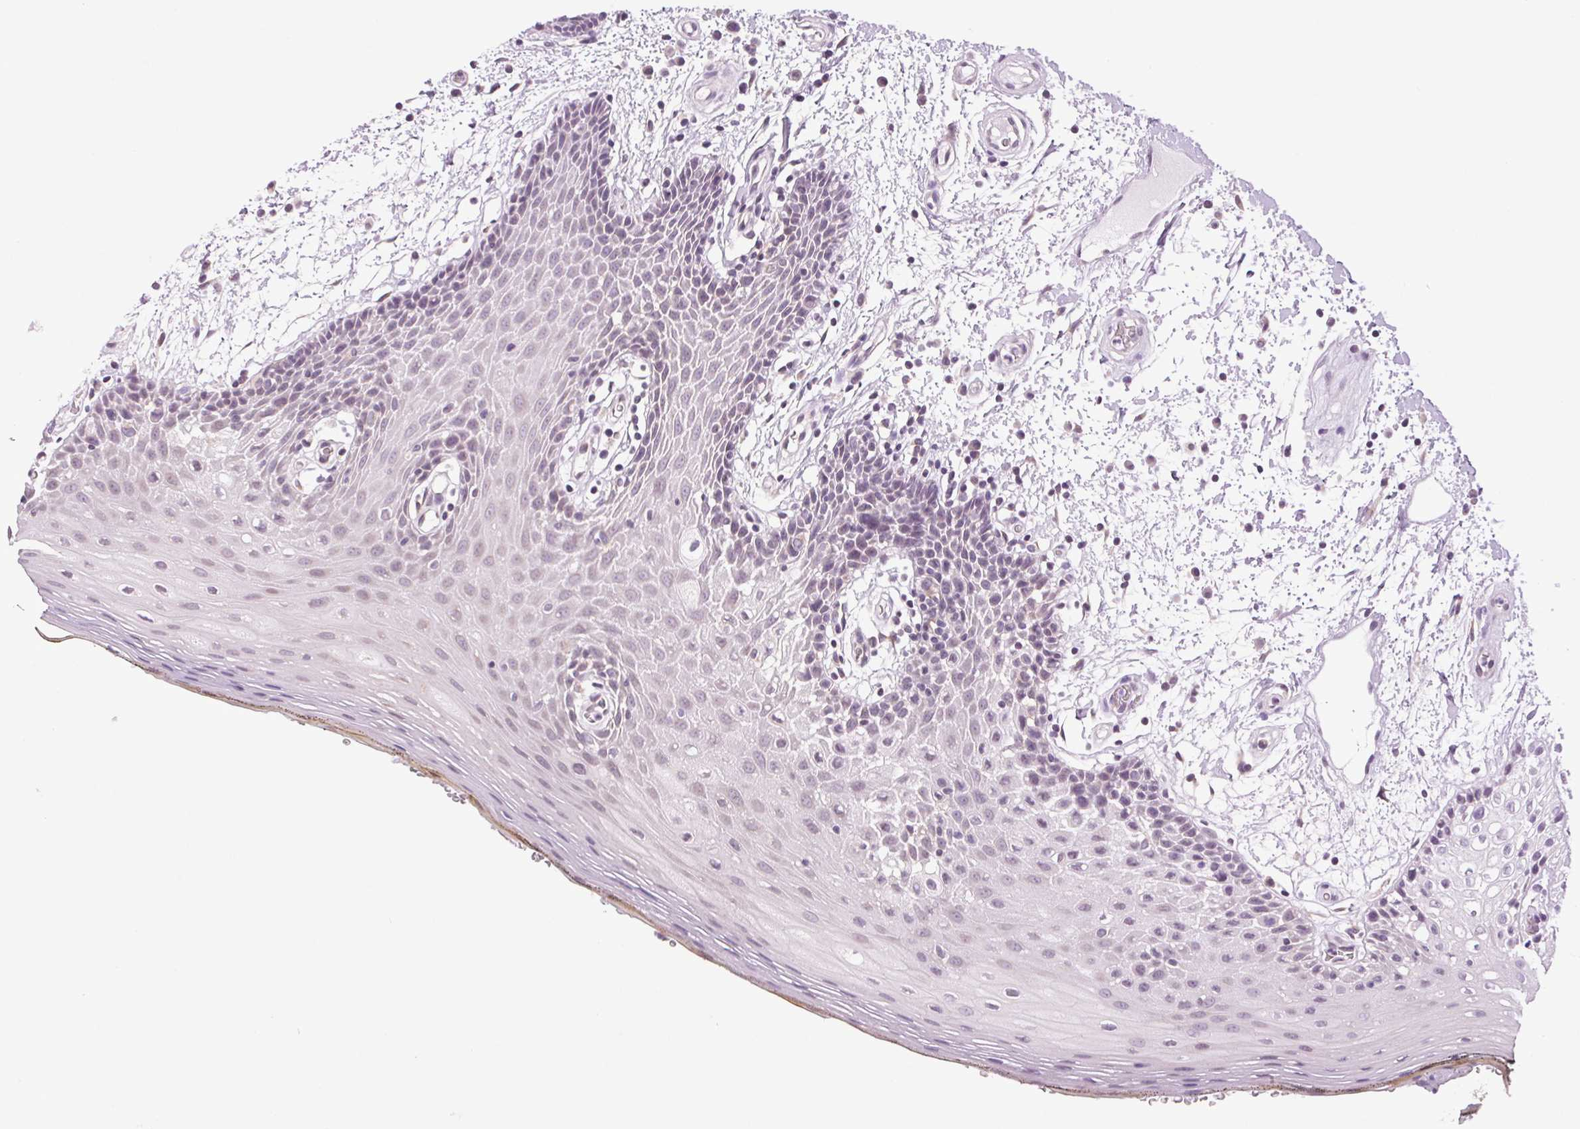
{"staining": {"intensity": "negative", "quantity": "none", "location": "none"}, "tissue": "oral mucosa", "cell_type": "Squamous epithelial cells", "image_type": "normal", "snomed": [{"axis": "morphology", "description": "Normal tissue, NOS"}, {"axis": "morphology", "description": "Squamous cell carcinoma, NOS"}, {"axis": "topography", "description": "Oral tissue"}, {"axis": "topography", "description": "Head-Neck"}], "caption": "Protein analysis of unremarkable oral mucosa reveals no significant expression in squamous epithelial cells. (DAB IHC with hematoxylin counter stain).", "gene": "SMIM13", "patient": {"sex": "male", "age": 52}}